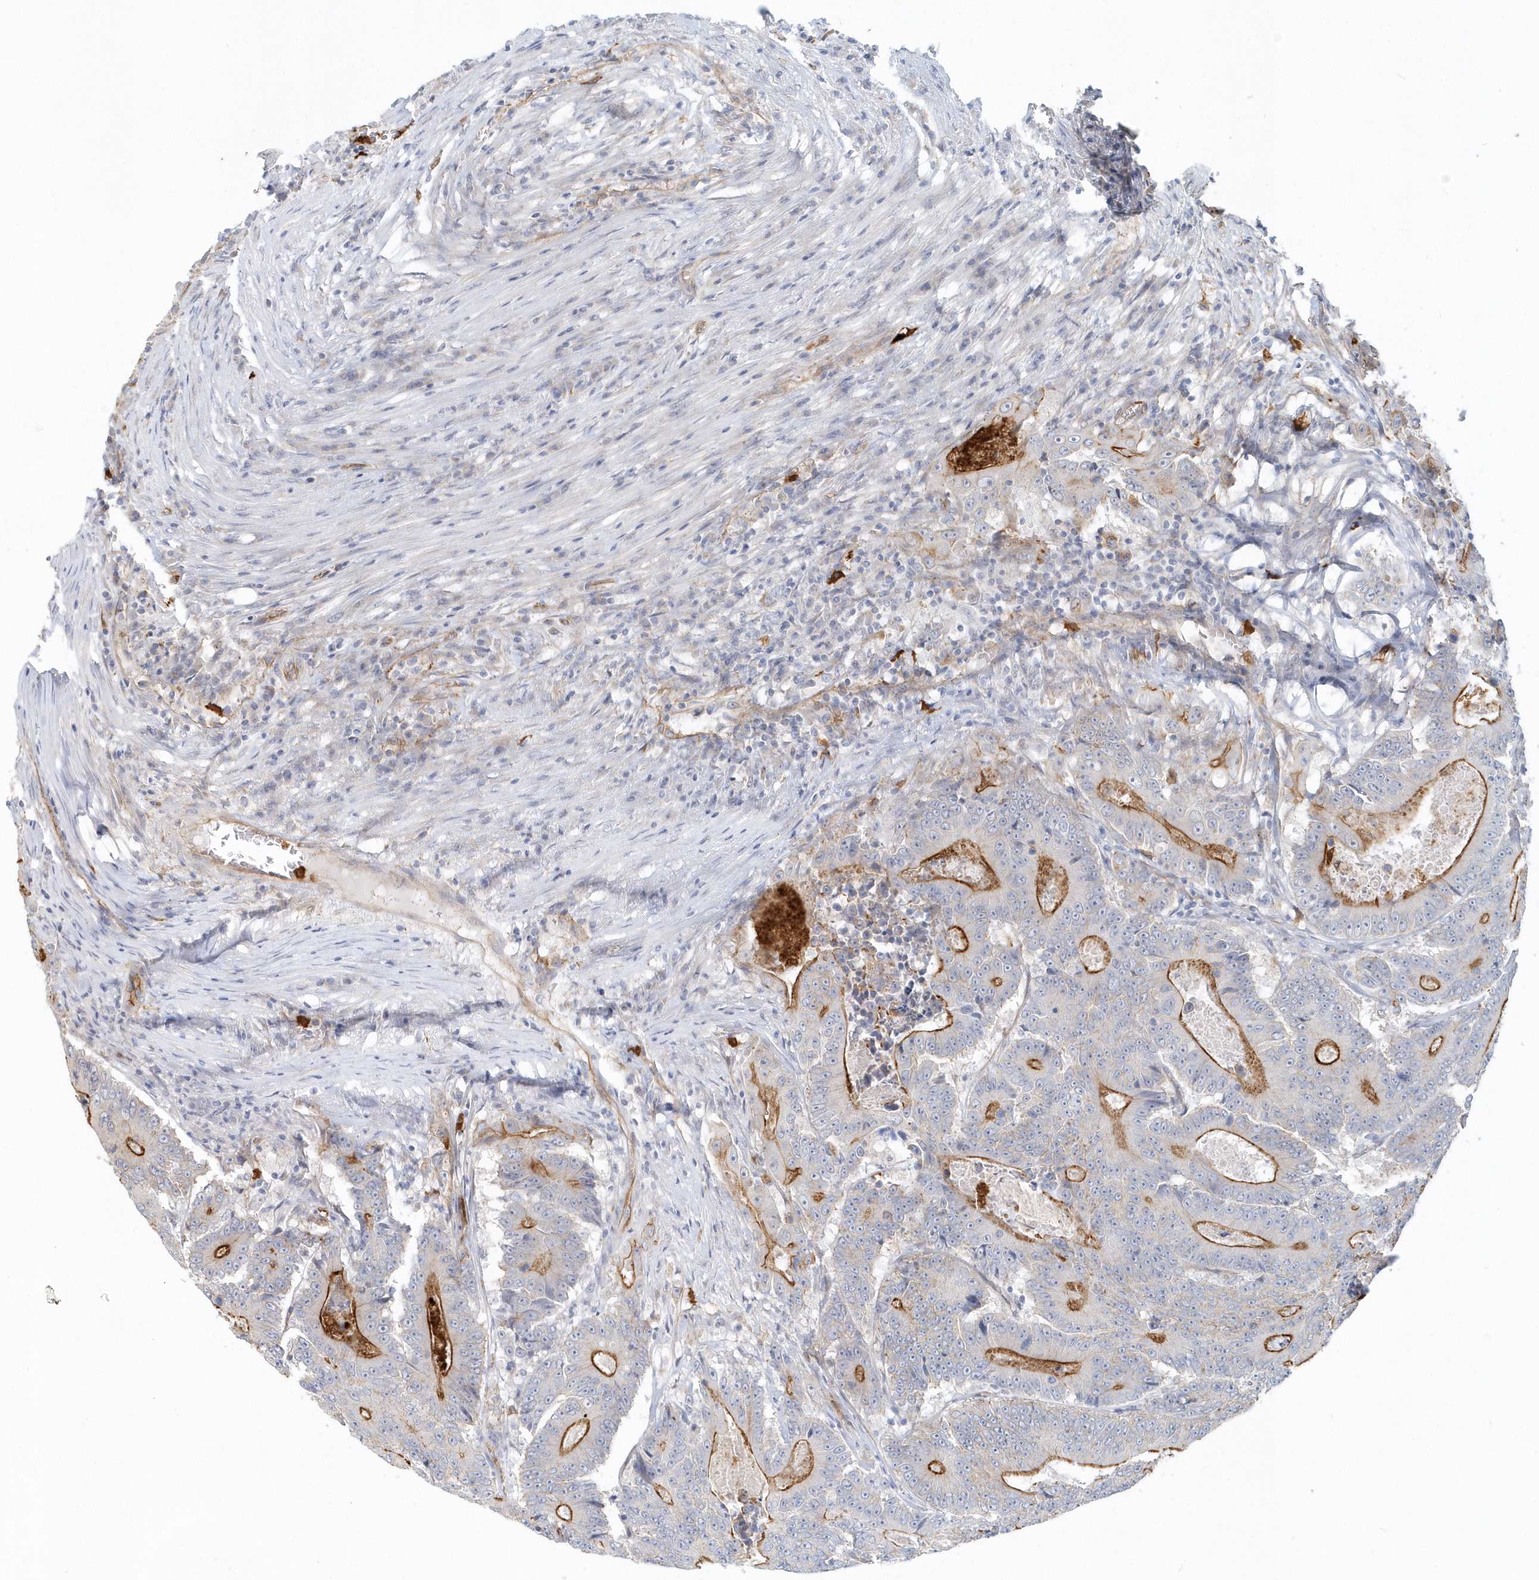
{"staining": {"intensity": "moderate", "quantity": "25%-75%", "location": "cytoplasmic/membranous"}, "tissue": "colorectal cancer", "cell_type": "Tumor cells", "image_type": "cancer", "snomed": [{"axis": "morphology", "description": "Adenocarcinoma, NOS"}, {"axis": "topography", "description": "Colon"}], "caption": "An immunohistochemistry (IHC) photomicrograph of tumor tissue is shown. Protein staining in brown shows moderate cytoplasmic/membranous positivity in colorectal cancer (adenocarcinoma) within tumor cells. (IHC, brightfield microscopy, high magnification).", "gene": "DNAH1", "patient": {"sex": "male", "age": 83}}